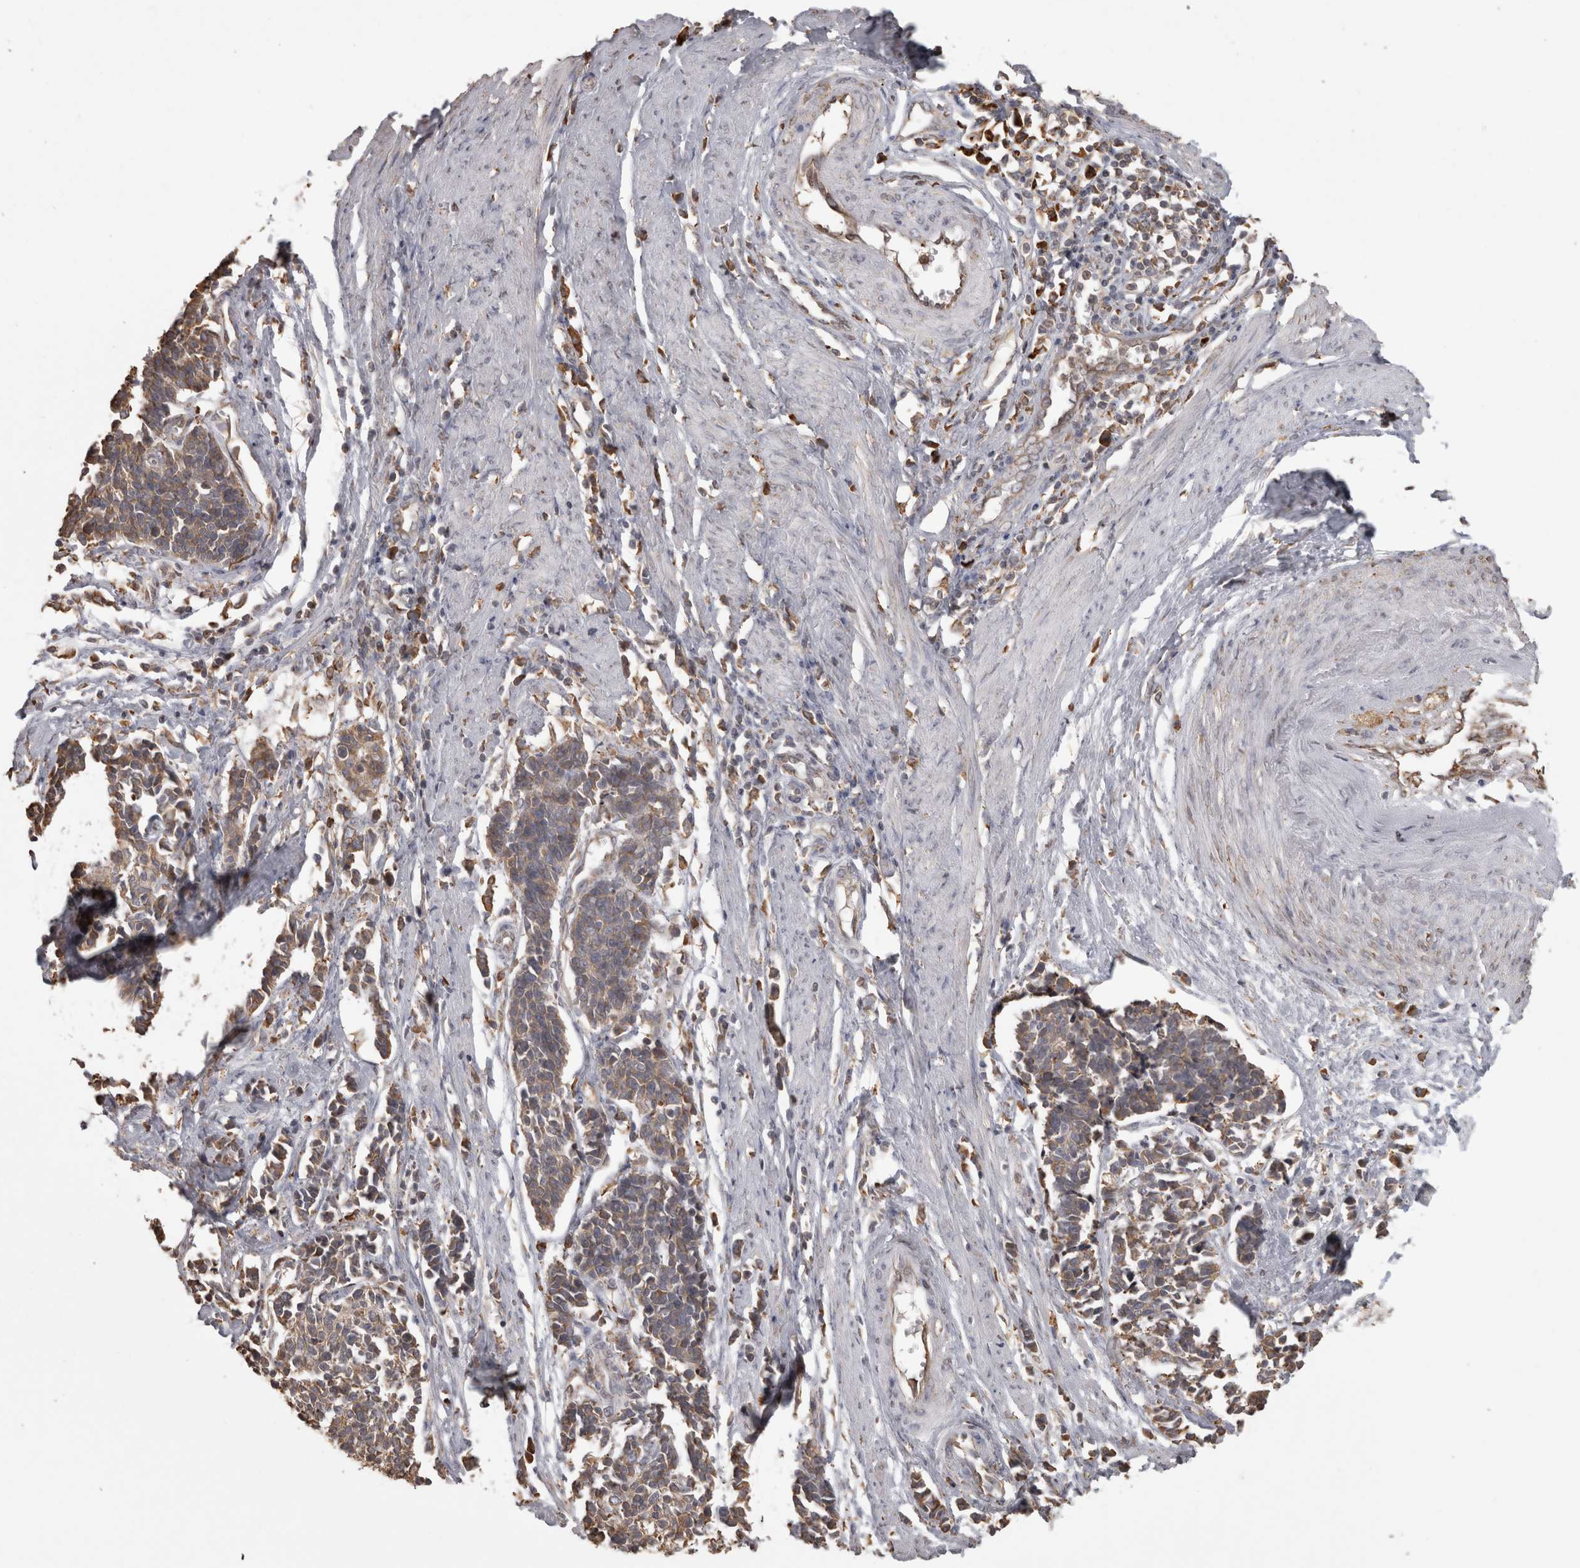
{"staining": {"intensity": "moderate", "quantity": ">75%", "location": "cytoplasmic/membranous"}, "tissue": "cervical cancer", "cell_type": "Tumor cells", "image_type": "cancer", "snomed": [{"axis": "morphology", "description": "Normal tissue, NOS"}, {"axis": "morphology", "description": "Squamous cell carcinoma, NOS"}, {"axis": "topography", "description": "Cervix"}], "caption": "Protein staining exhibits moderate cytoplasmic/membranous expression in about >75% of tumor cells in squamous cell carcinoma (cervical).", "gene": "PON2", "patient": {"sex": "female", "age": 35}}